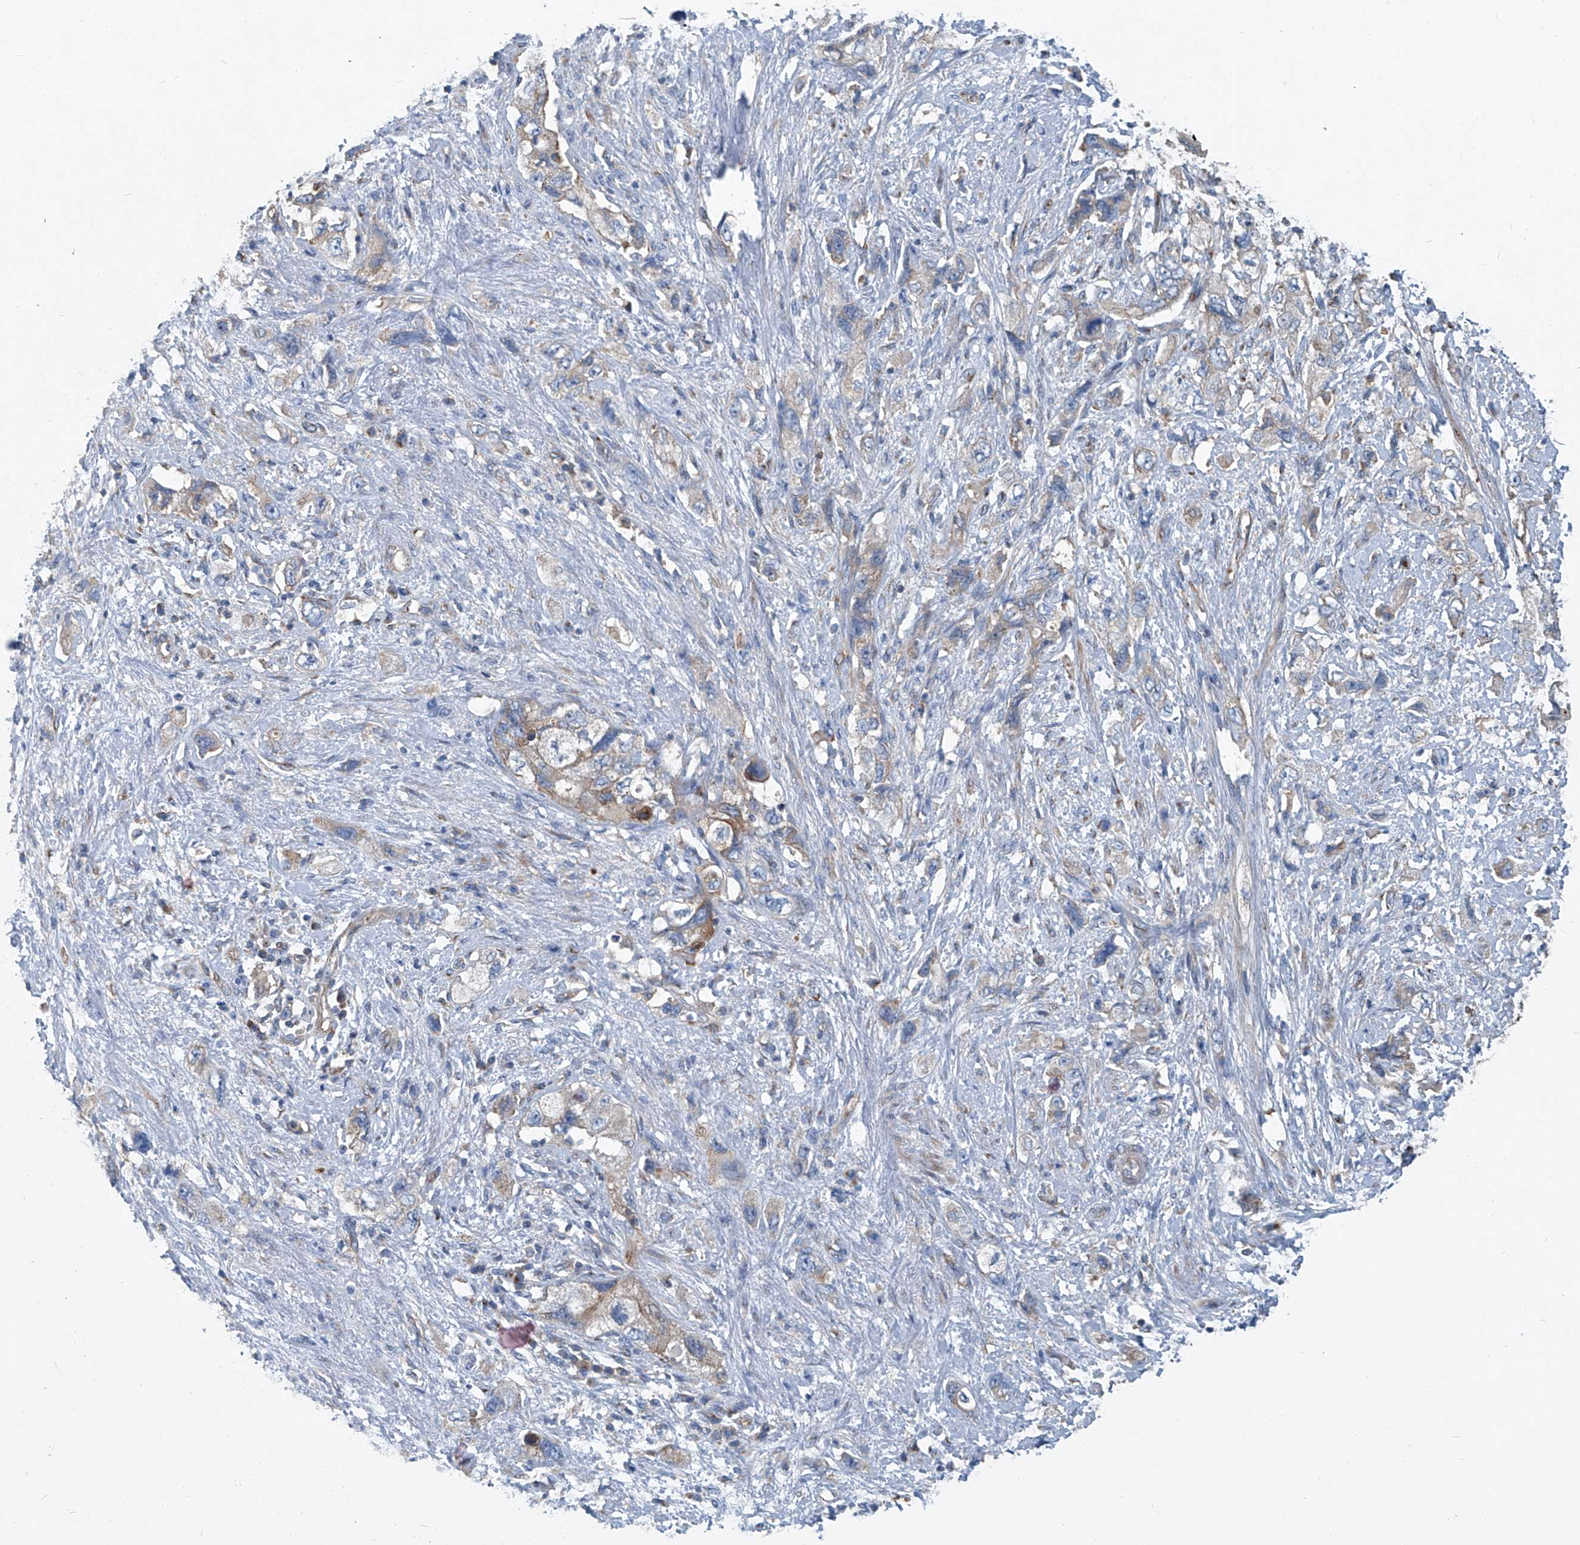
{"staining": {"intensity": "weak", "quantity": "<25%", "location": "cytoplasmic/membranous"}, "tissue": "pancreatic cancer", "cell_type": "Tumor cells", "image_type": "cancer", "snomed": [{"axis": "morphology", "description": "Adenocarcinoma, NOS"}, {"axis": "topography", "description": "Pancreas"}], "caption": "There is no significant staining in tumor cells of pancreatic cancer (adenocarcinoma).", "gene": "PIGH", "patient": {"sex": "female", "age": 73}}